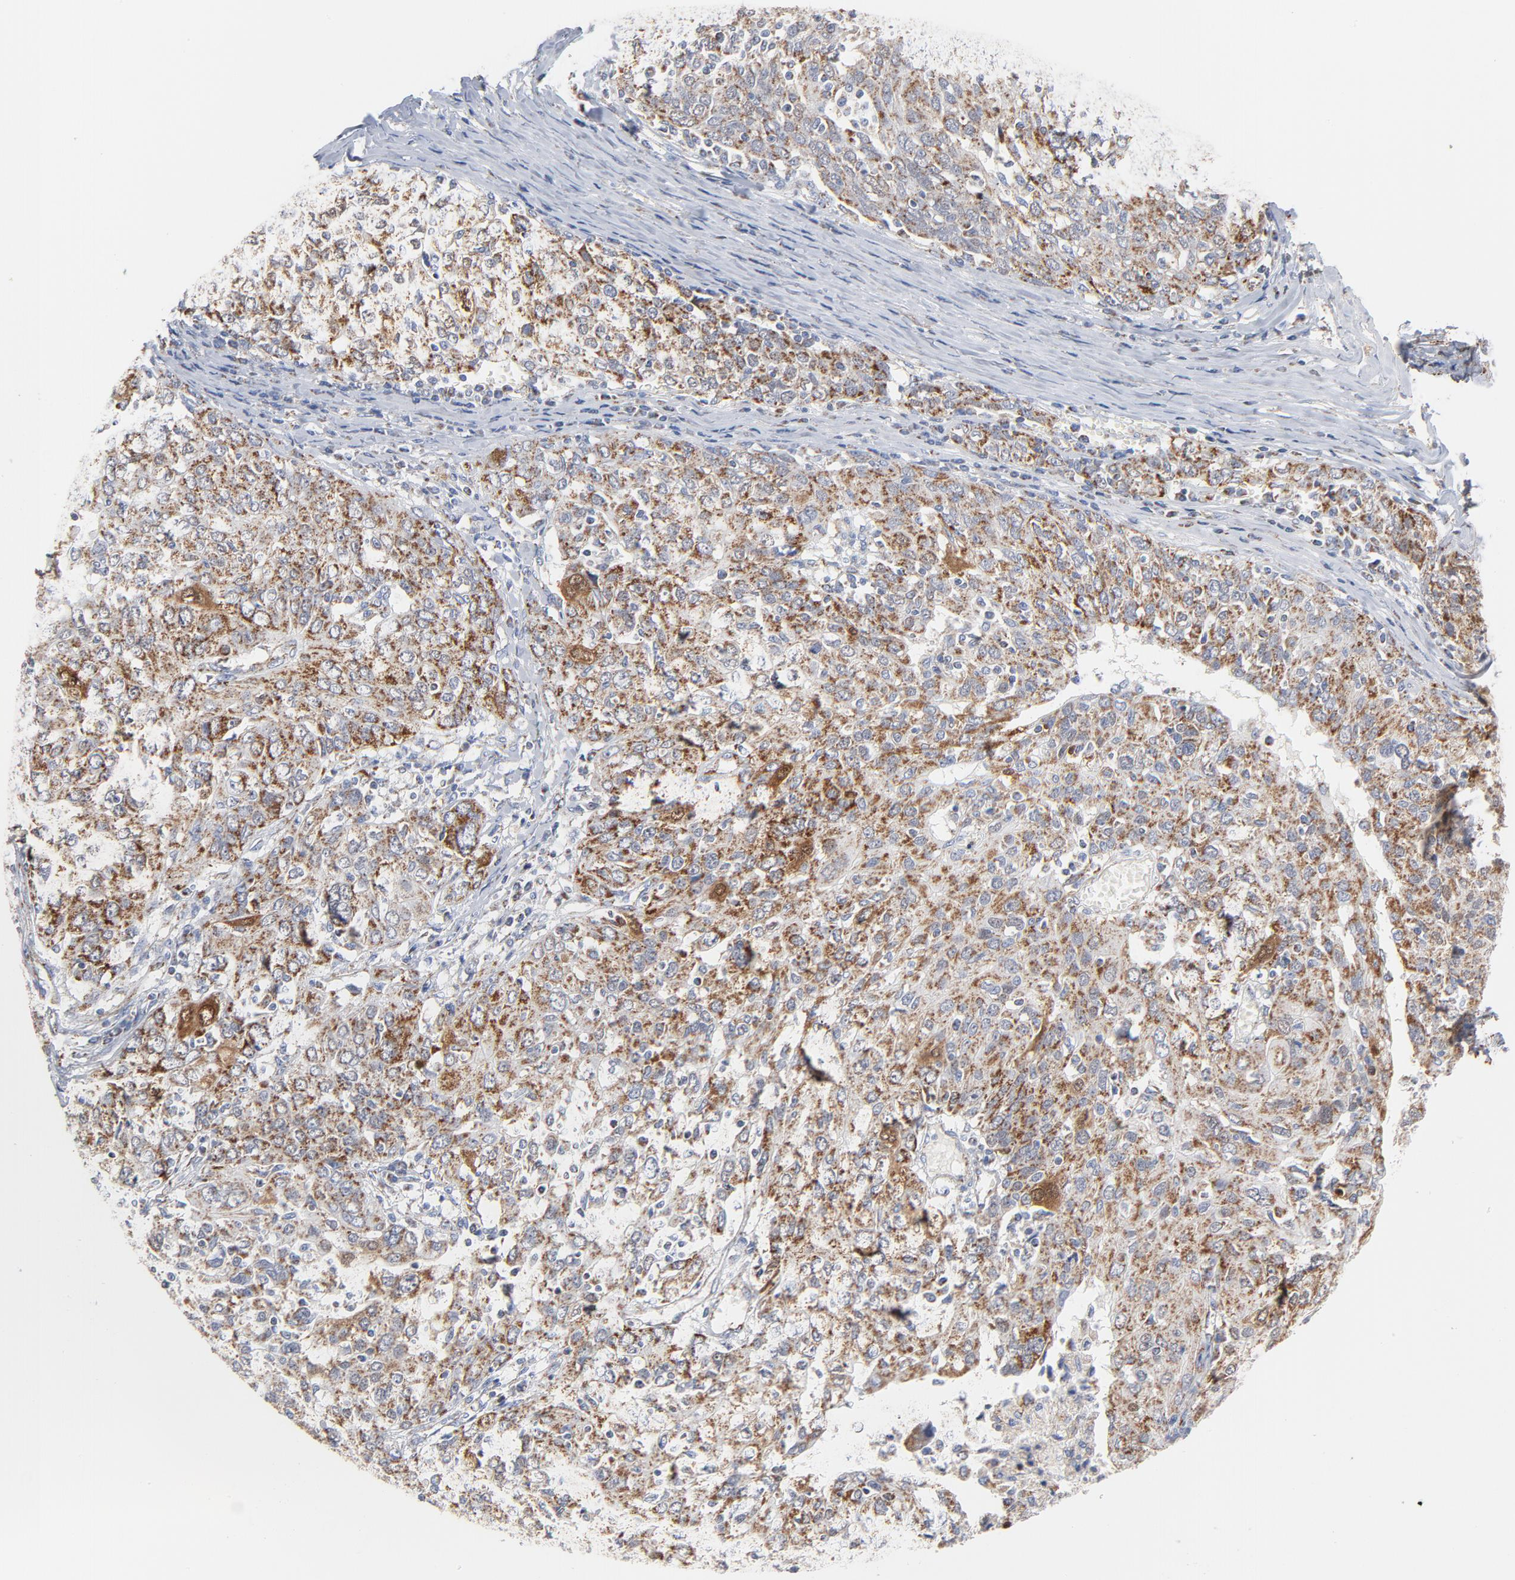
{"staining": {"intensity": "moderate", "quantity": ">75%", "location": "cytoplasmic/membranous"}, "tissue": "ovarian cancer", "cell_type": "Tumor cells", "image_type": "cancer", "snomed": [{"axis": "morphology", "description": "Carcinoma, endometroid"}, {"axis": "topography", "description": "Ovary"}], "caption": "Immunohistochemistry photomicrograph of human ovarian cancer stained for a protein (brown), which displays medium levels of moderate cytoplasmic/membranous staining in approximately >75% of tumor cells.", "gene": "DIABLO", "patient": {"sex": "female", "age": 50}}